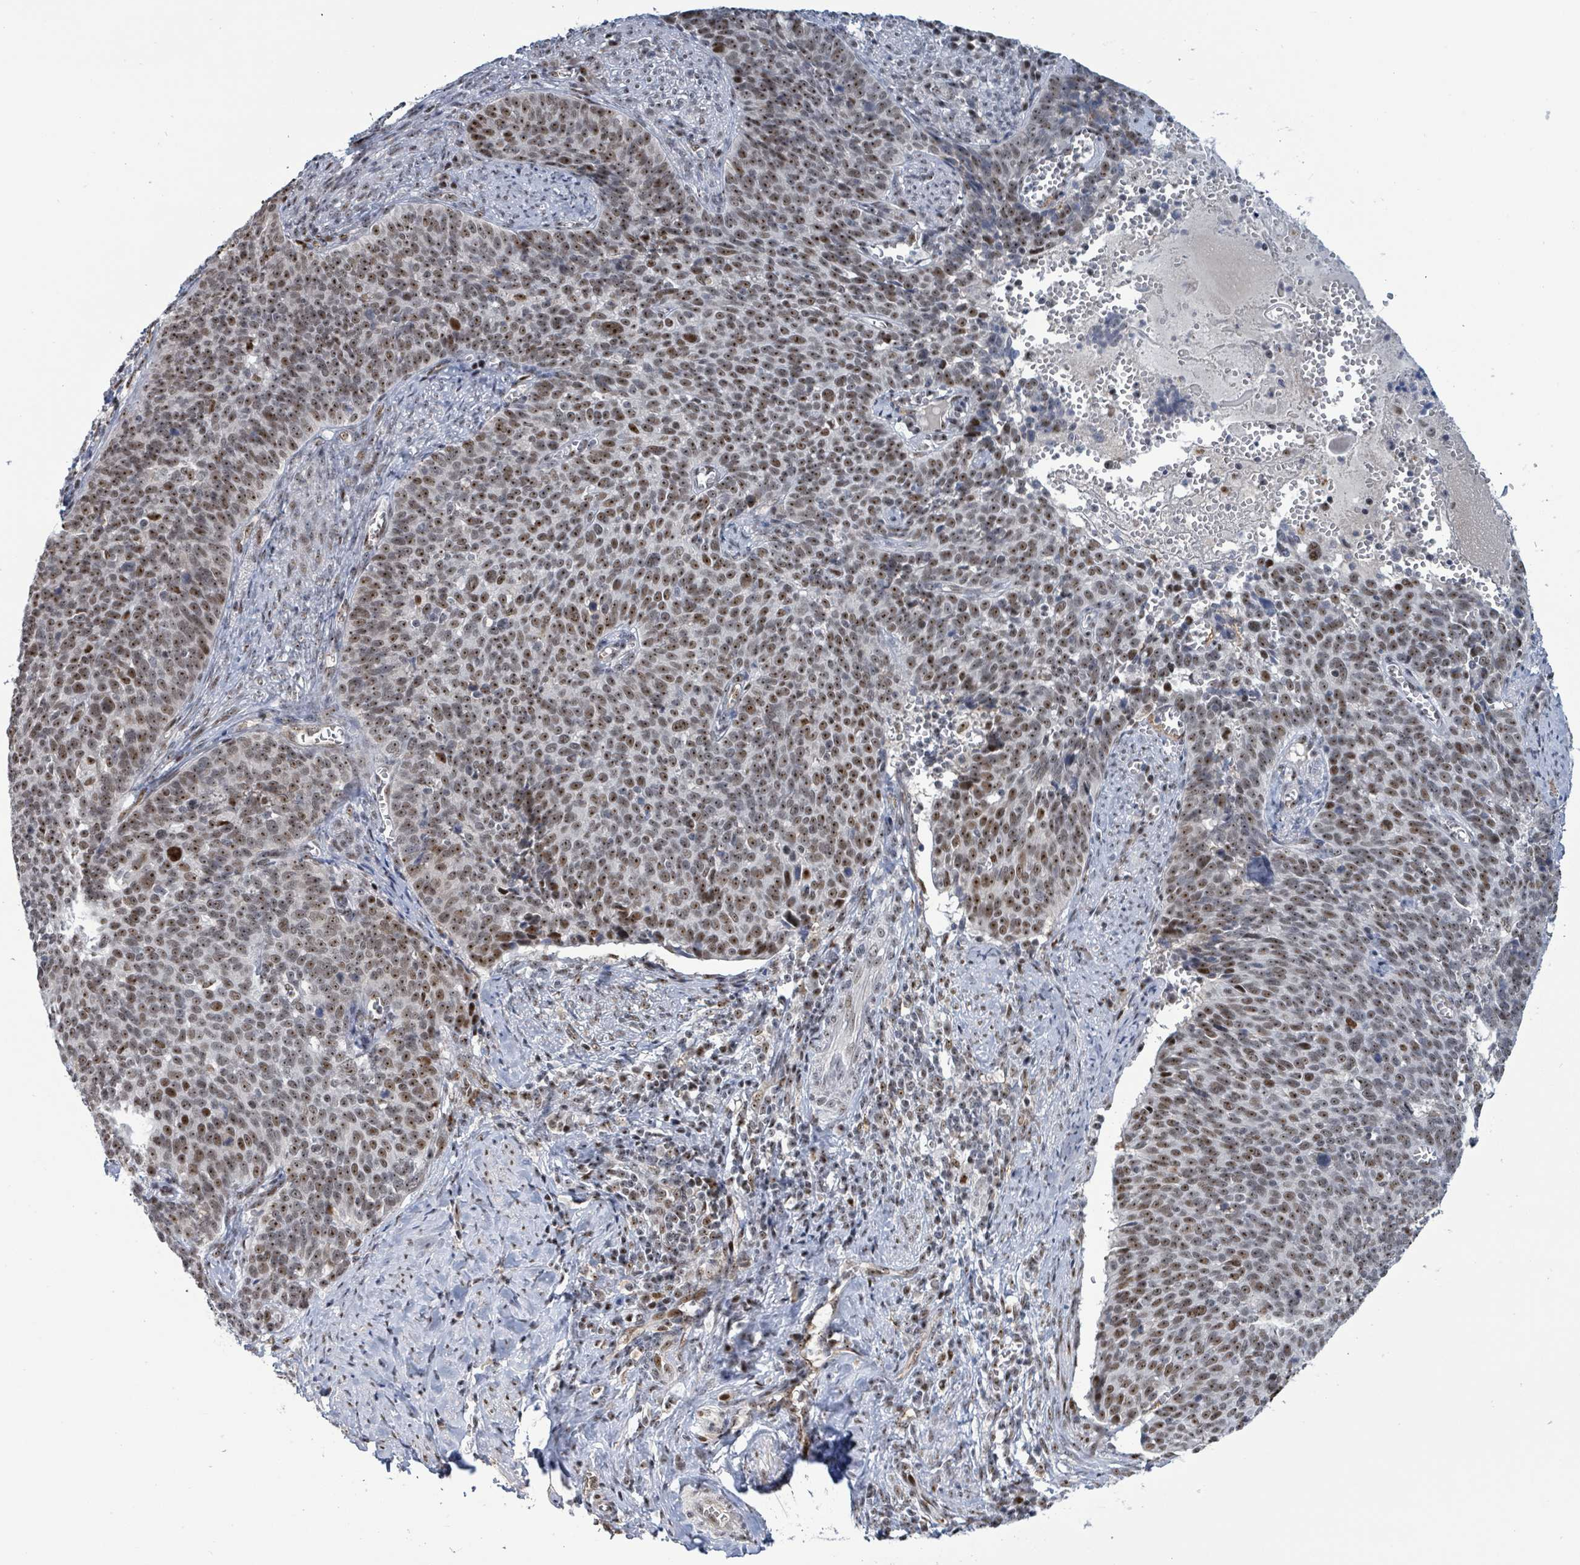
{"staining": {"intensity": "moderate", "quantity": ">75%", "location": "nuclear"}, "tissue": "cervical cancer", "cell_type": "Tumor cells", "image_type": "cancer", "snomed": [{"axis": "morphology", "description": "Normal tissue, NOS"}, {"axis": "morphology", "description": "Squamous cell carcinoma, NOS"}, {"axis": "topography", "description": "Cervix"}], "caption": "Immunohistochemistry (IHC) of cervical cancer (squamous cell carcinoma) shows medium levels of moderate nuclear staining in approximately >75% of tumor cells. The staining was performed using DAB (3,3'-diaminobenzidine) to visualize the protein expression in brown, while the nuclei were stained in blue with hematoxylin (Magnification: 20x).", "gene": "RRN3", "patient": {"sex": "female", "age": 39}}